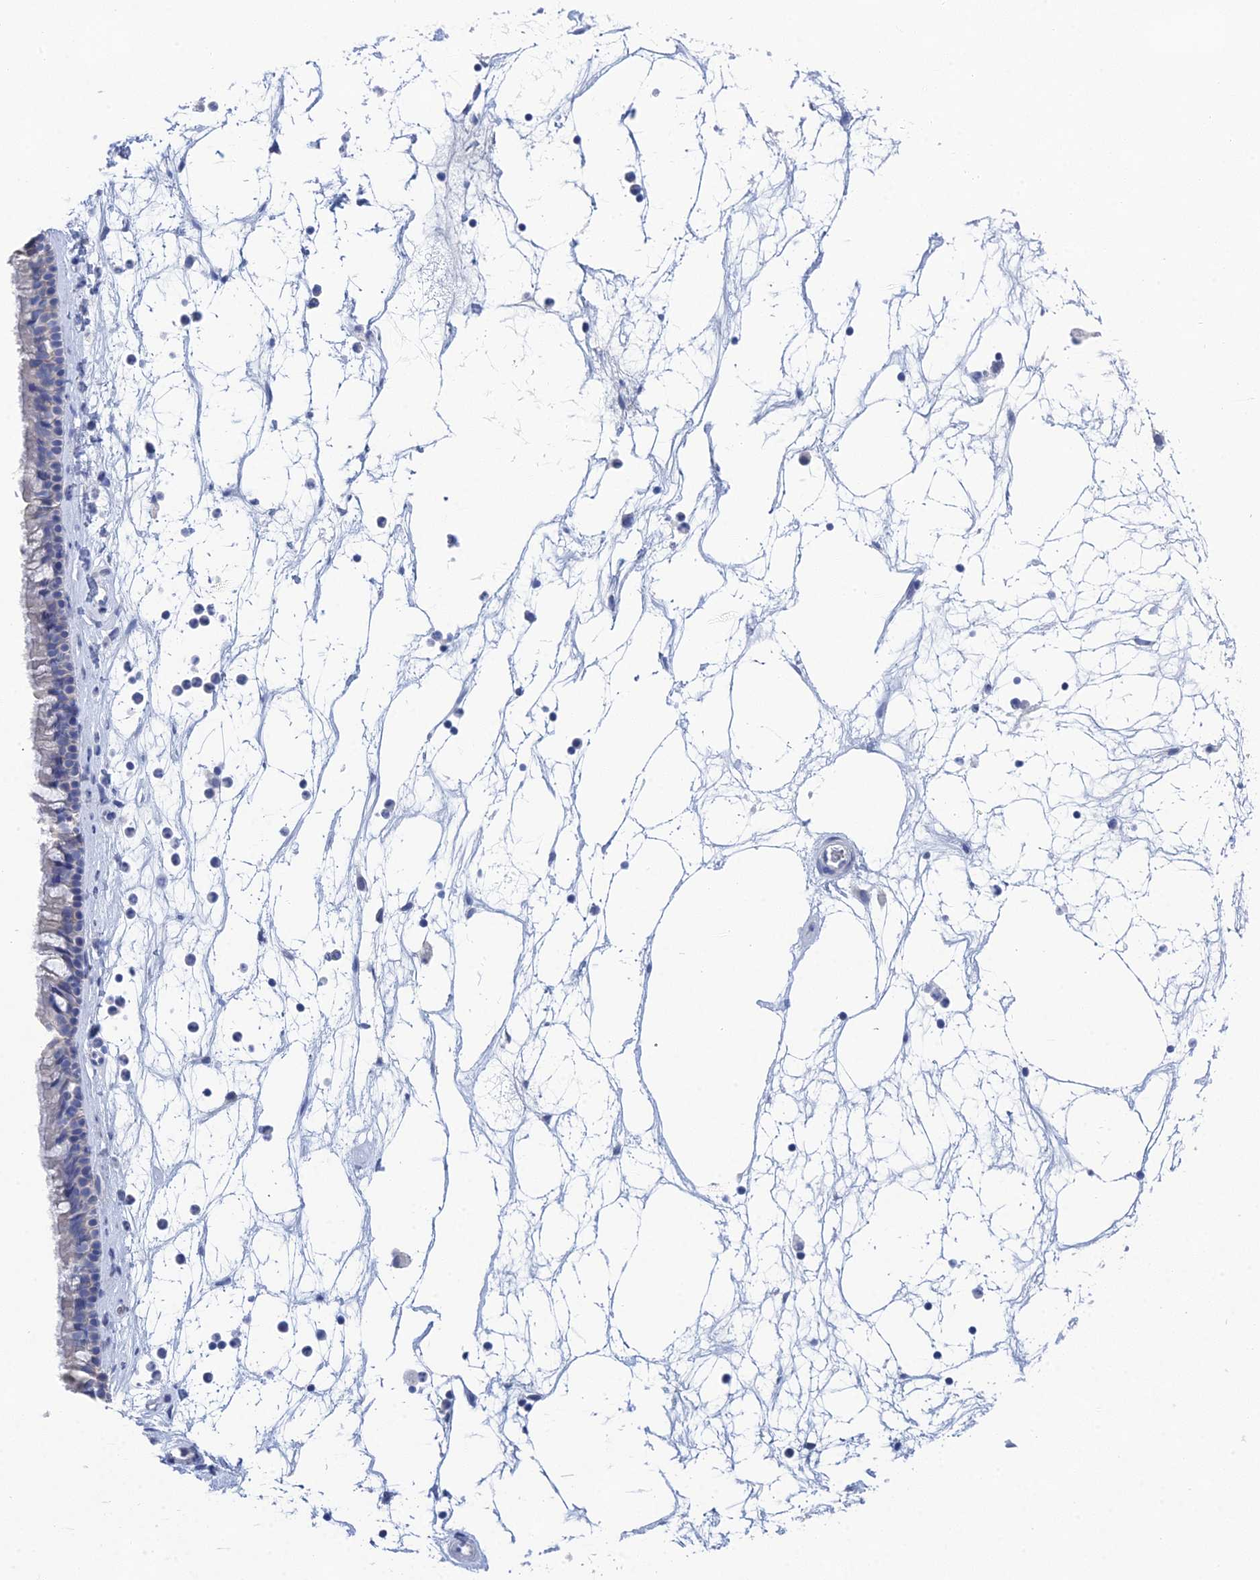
{"staining": {"intensity": "negative", "quantity": "none", "location": "none"}, "tissue": "nasopharynx", "cell_type": "Respiratory epithelial cells", "image_type": "normal", "snomed": [{"axis": "morphology", "description": "Normal tissue, NOS"}, {"axis": "topography", "description": "Nasopharynx"}], "caption": "IHC of normal nasopharynx shows no expression in respiratory epithelial cells. (Immunohistochemistry (ihc), brightfield microscopy, high magnification).", "gene": "GFAP", "patient": {"sex": "male", "age": 64}}